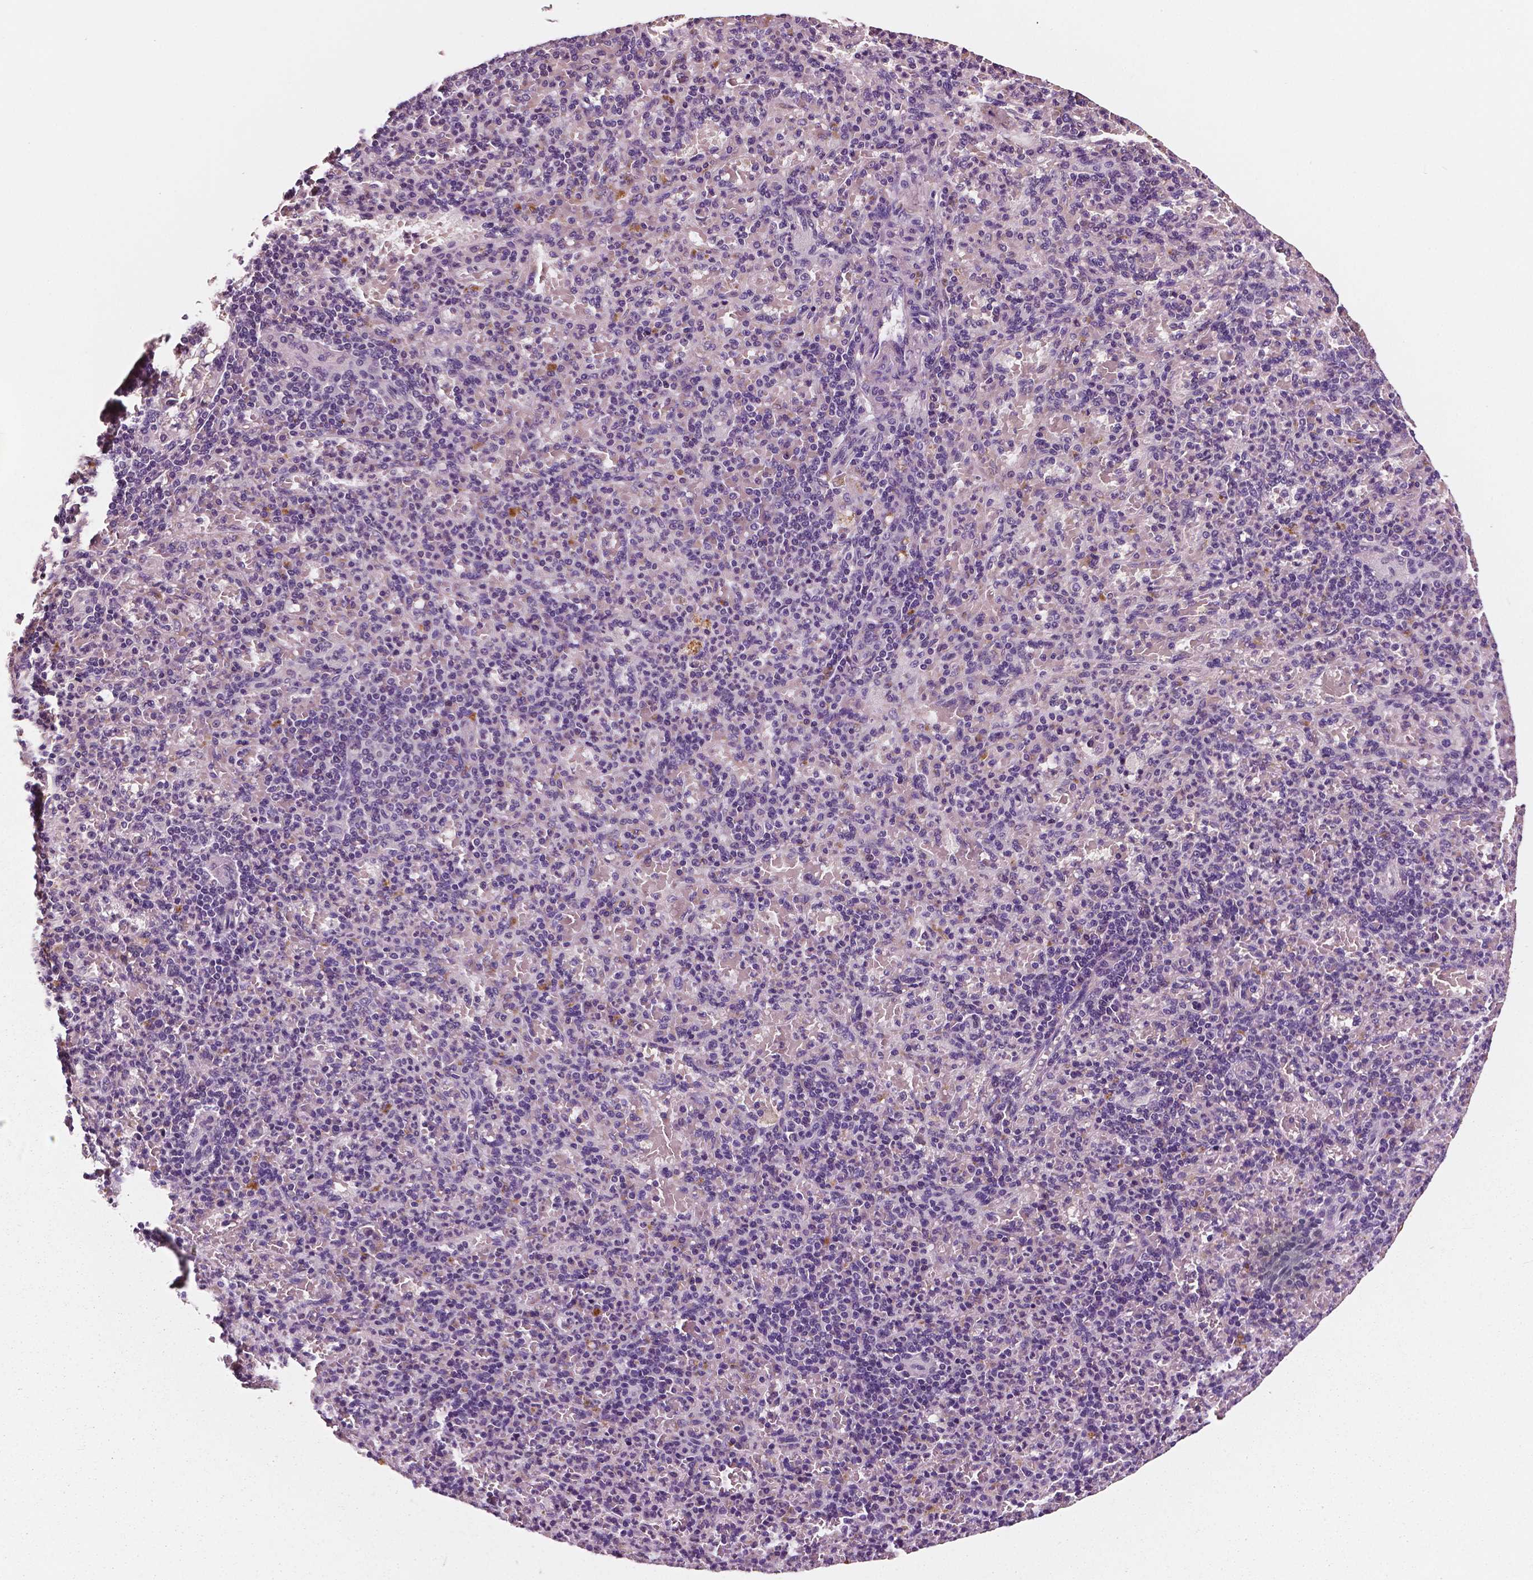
{"staining": {"intensity": "negative", "quantity": "none", "location": "none"}, "tissue": "spleen", "cell_type": "Cells in red pulp", "image_type": "normal", "snomed": [{"axis": "morphology", "description": "Normal tissue, NOS"}, {"axis": "topography", "description": "Spleen"}], "caption": "Cells in red pulp are negative for brown protein staining in normal spleen. Brightfield microscopy of immunohistochemistry (IHC) stained with DAB (brown) and hematoxylin (blue), captured at high magnification.", "gene": "FBLN1", "patient": {"sex": "female", "age": 74}}